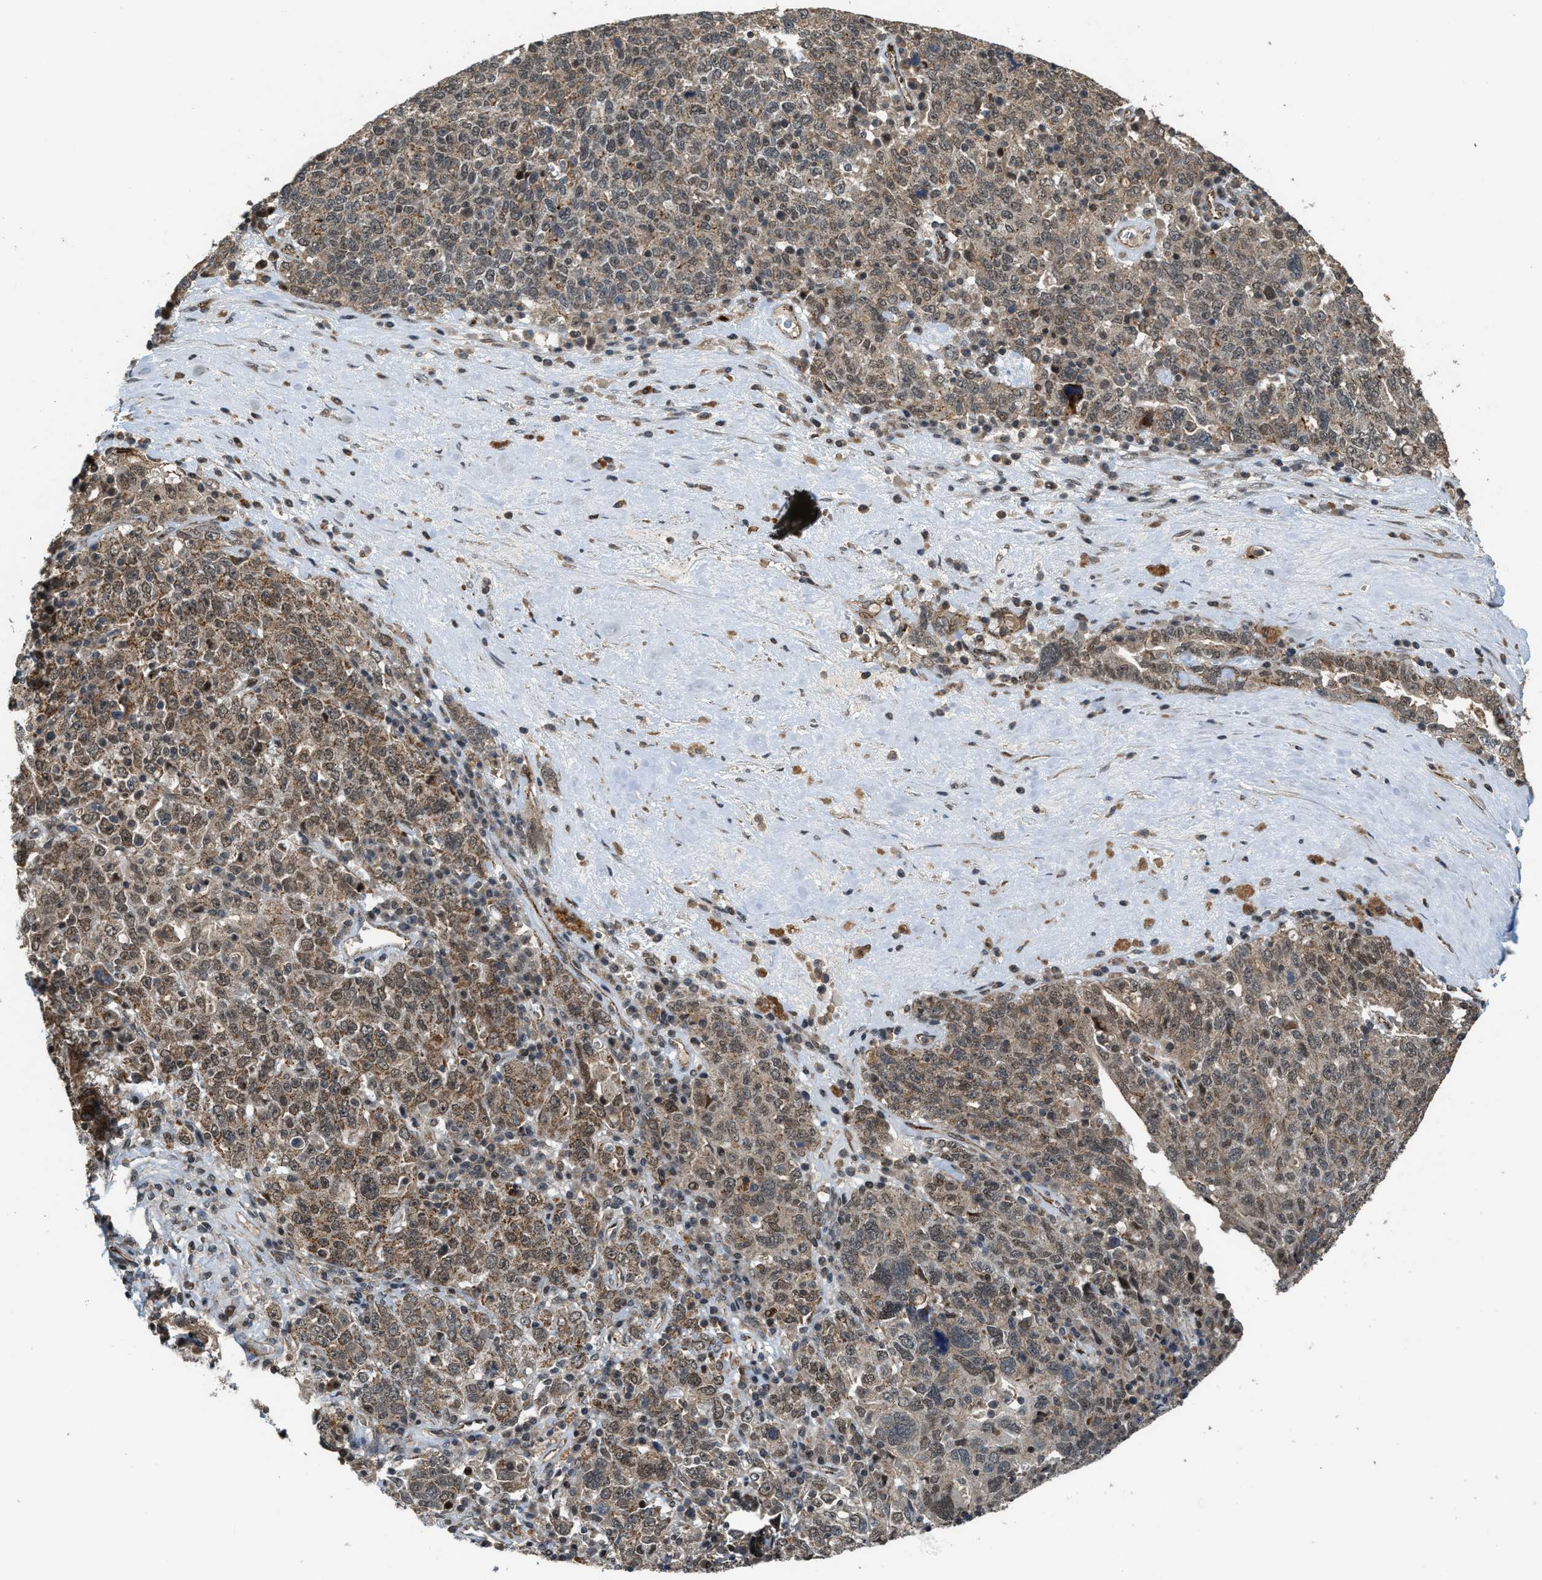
{"staining": {"intensity": "weak", "quantity": ">75%", "location": "cytoplasmic/membranous,nuclear"}, "tissue": "ovarian cancer", "cell_type": "Tumor cells", "image_type": "cancer", "snomed": [{"axis": "morphology", "description": "Carcinoma, endometroid"}, {"axis": "topography", "description": "Ovary"}], "caption": "About >75% of tumor cells in ovarian endometroid carcinoma display weak cytoplasmic/membranous and nuclear protein staining as visualized by brown immunohistochemical staining.", "gene": "DPF2", "patient": {"sex": "female", "age": 62}}